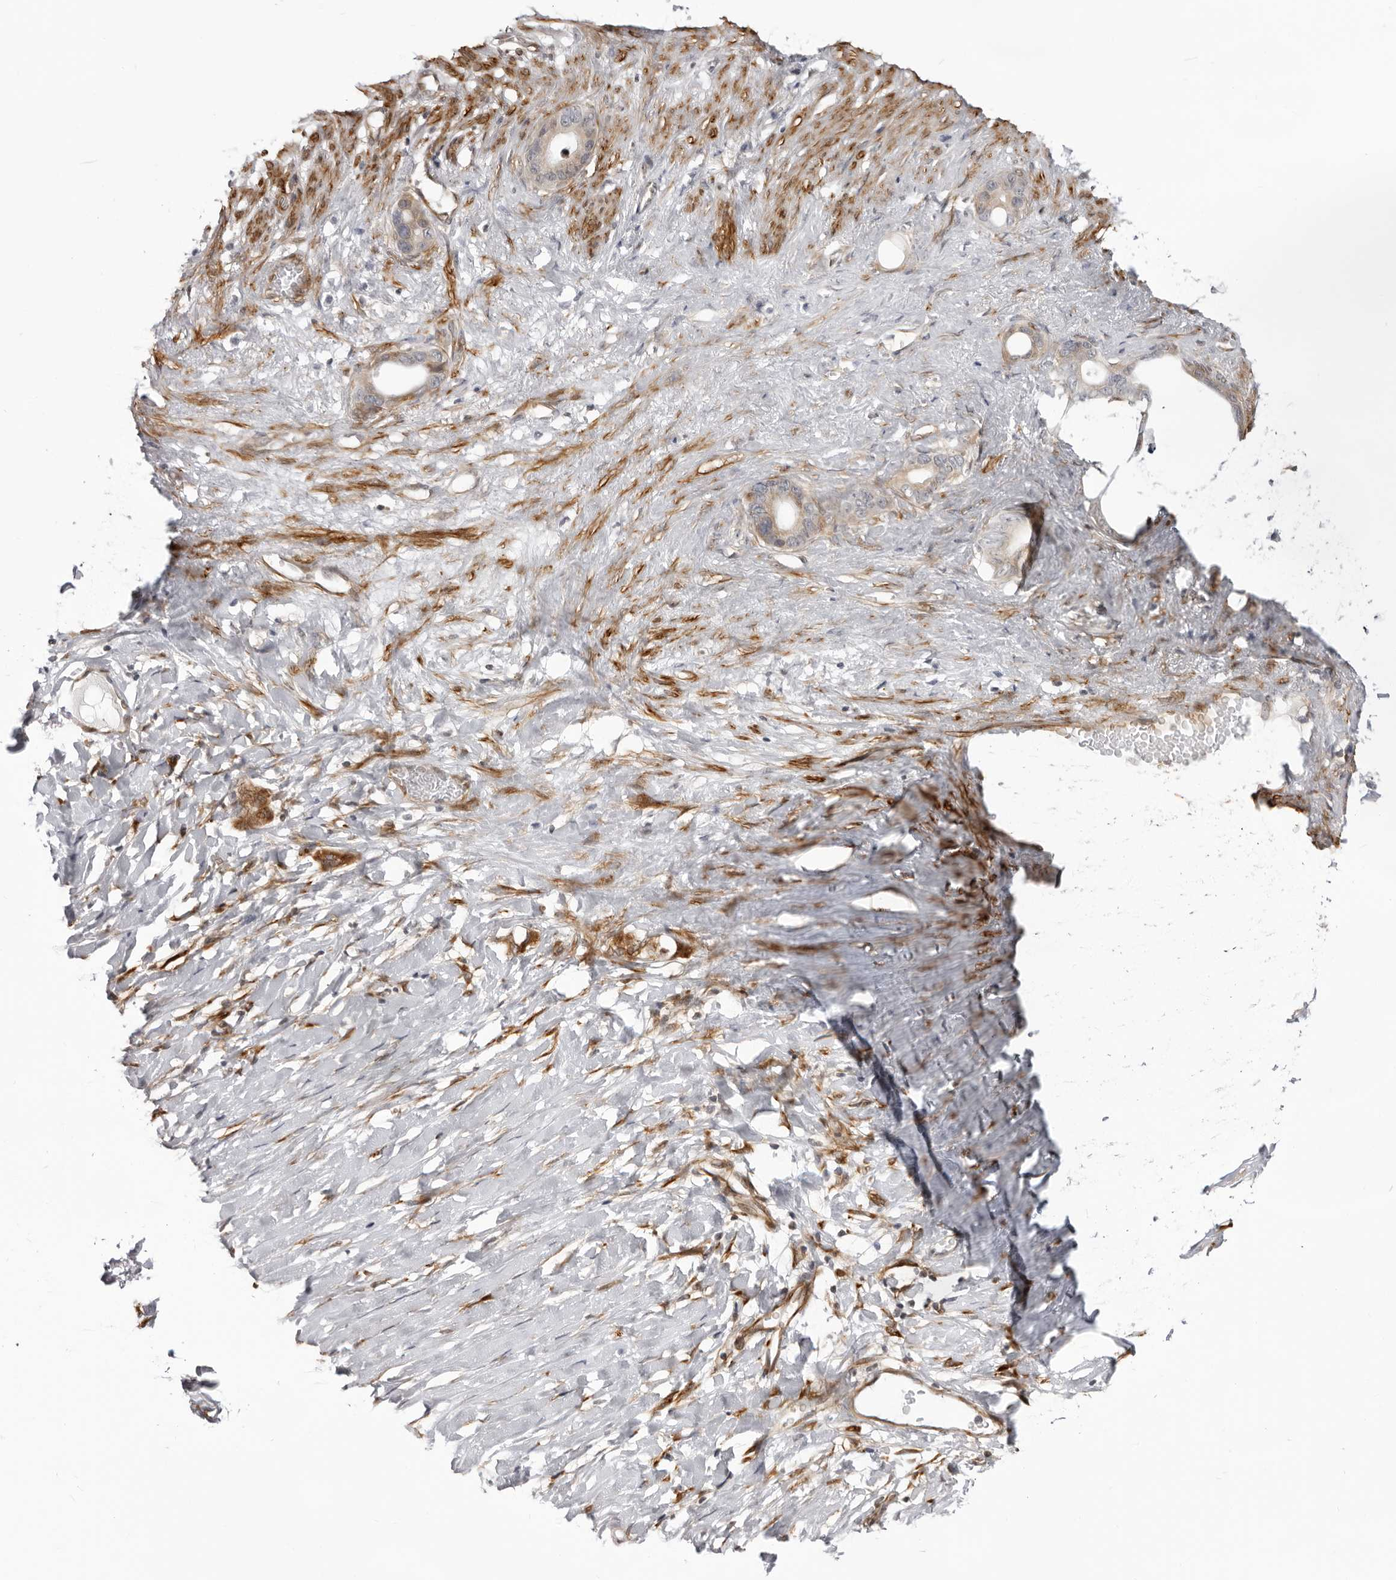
{"staining": {"intensity": "weak", "quantity": "<25%", "location": "cytoplasmic/membranous"}, "tissue": "stomach cancer", "cell_type": "Tumor cells", "image_type": "cancer", "snomed": [{"axis": "morphology", "description": "Adenocarcinoma, NOS"}, {"axis": "topography", "description": "Stomach"}], "caption": "Tumor cells are negative for brown protein staining in stomach cancer (adenocarcinoma).", "gene": "SRGAP2", "patient": {"sex": "female", "age": 75}}